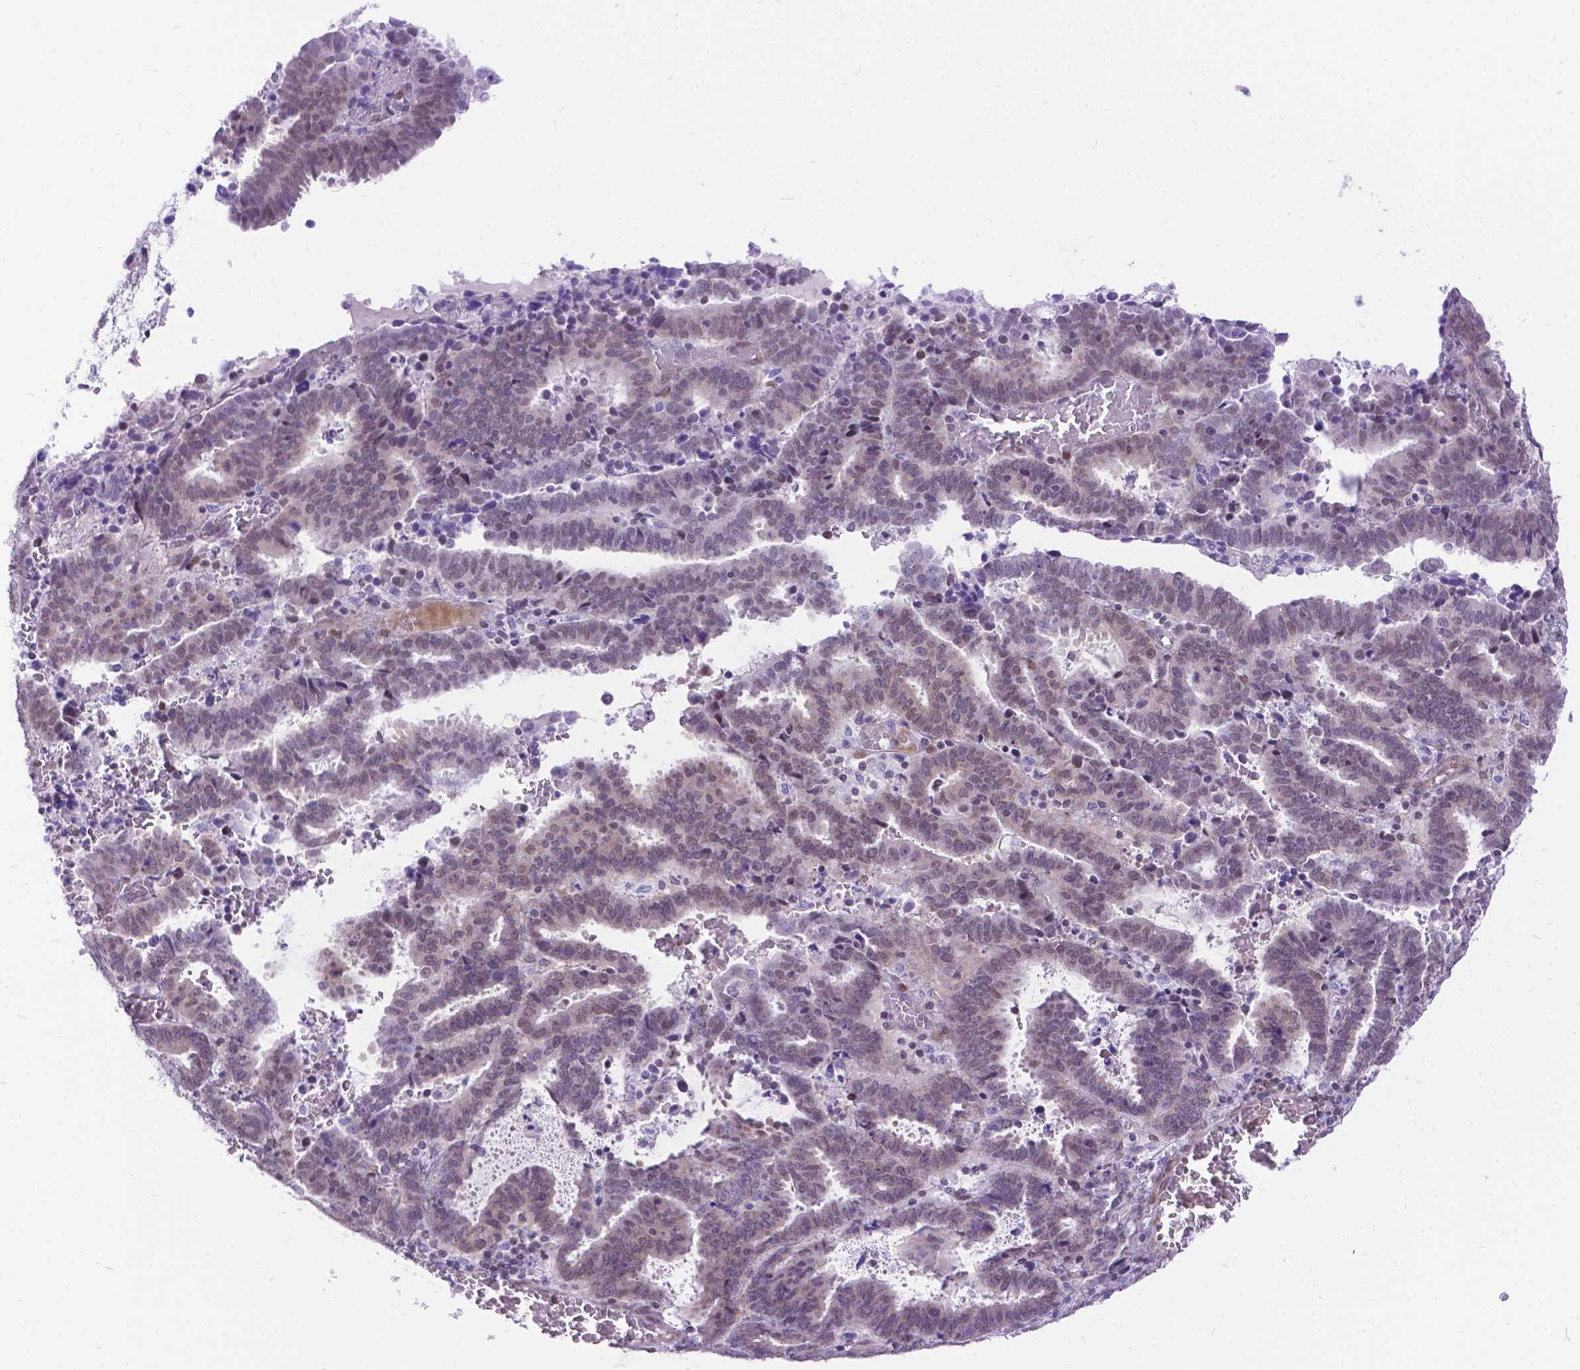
{"staining": {"intensity": "weak", "quantity": "25%-75%", "location": "cytoplasmic/membranous,nuclear"}, "tissue": "endometrial cancer", "cell_type": "Tumor cells", "image_type": "cancer", "snomed": [{"axis": "morphology", "description": "Adenocarcinoma, NOS"}, {"axis": "topography", "description": "Uterus"}], "caption": "A photomicrograph showing weak cytoplasmic/membranous and nuclear expression in approximately 25%-75% of tumor cells in endometrial cancer (adenocarcinoma), as visualized by brown immunohistochemical staining.", "gene": "FAM124B", "patient": {"sex": "female", "age": 83}}